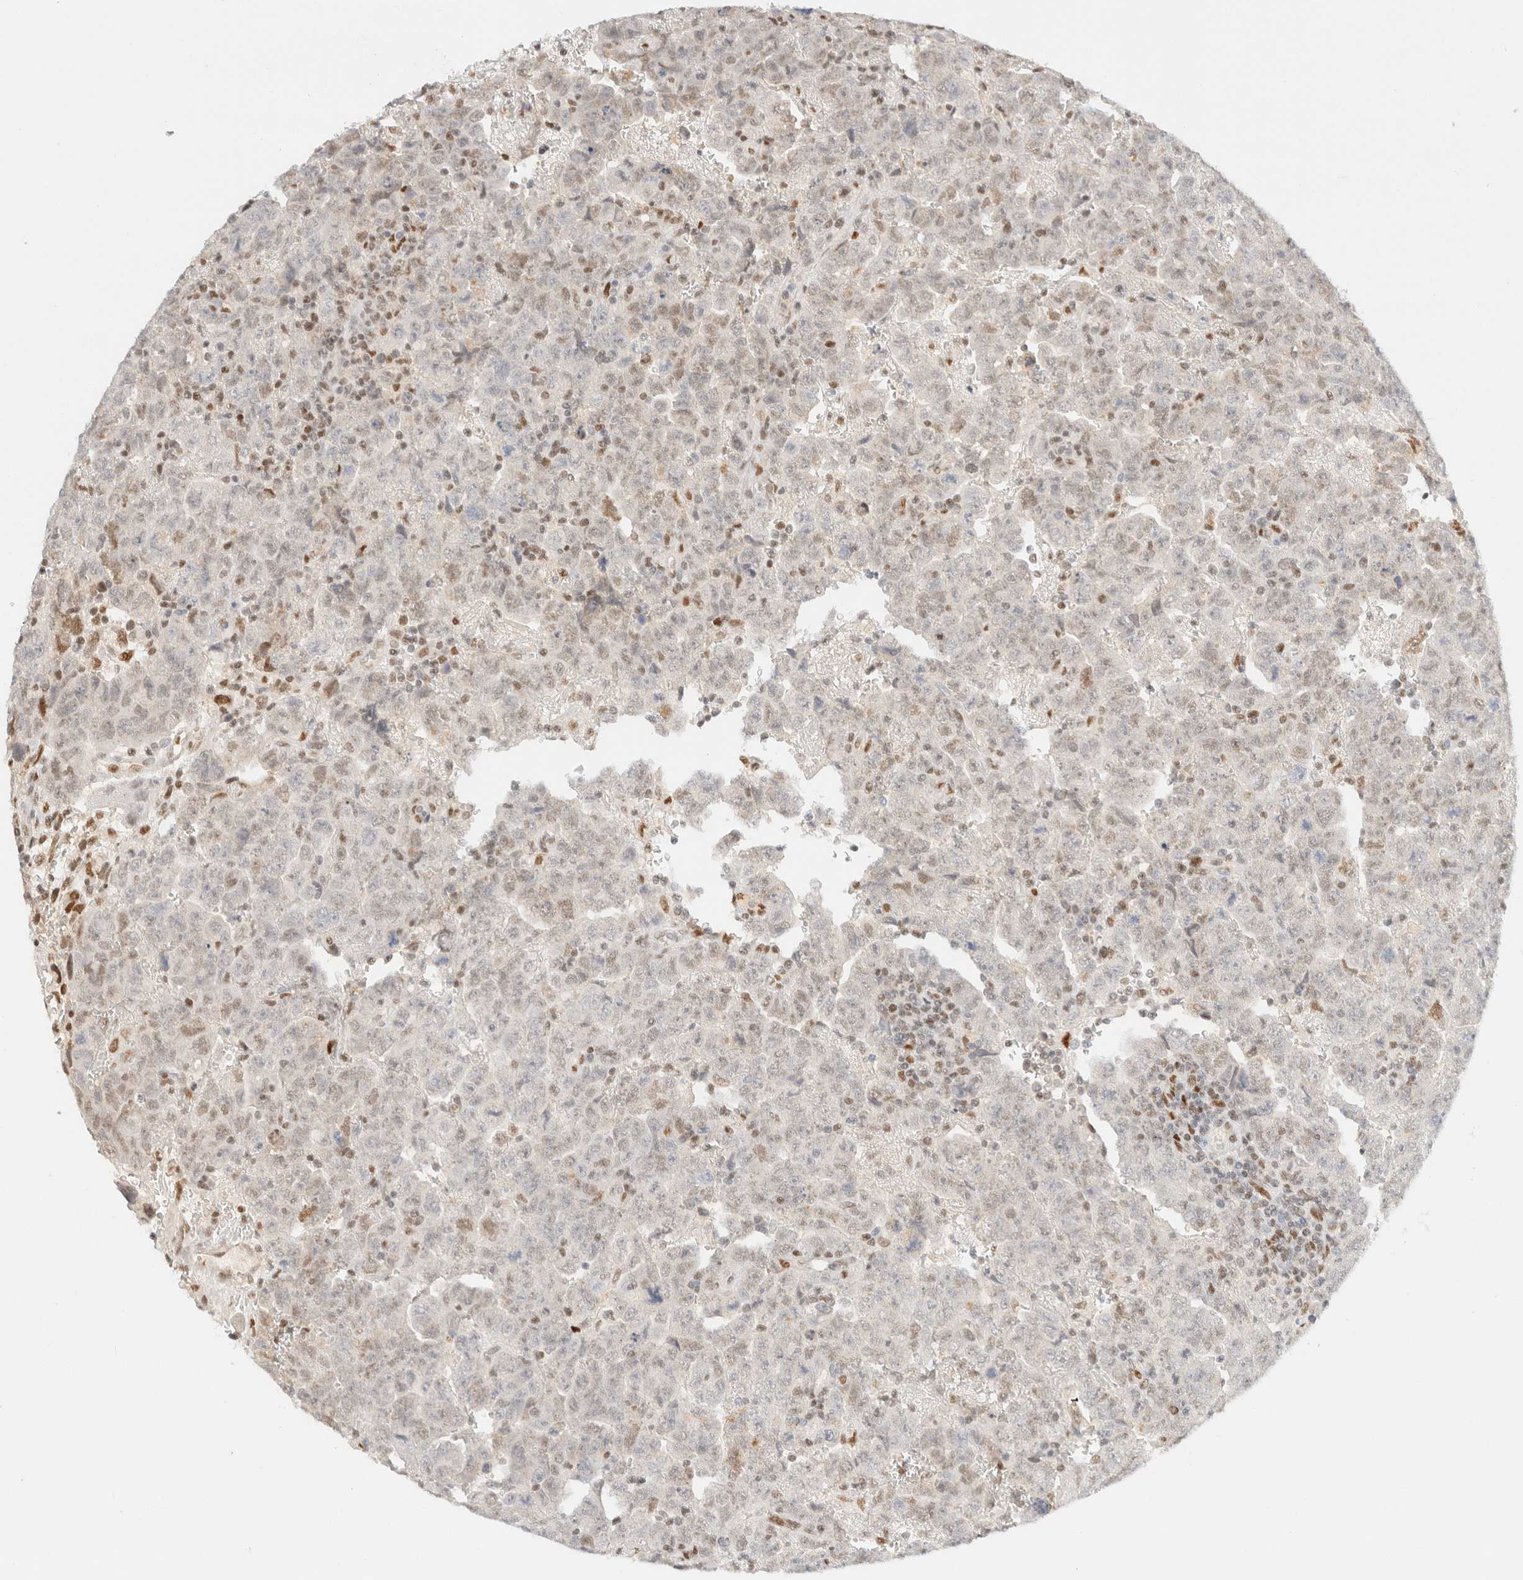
{"staining": {"intensity": "weak", "quantity": "<25%", "location": "nuclear"}, "tissue": "testis cancer", "cell_type": "Tumor cells", "image_type": "cancer", "snomed": [{"axis": "morphology", "description": "Carcinoma, Embryonal, NOS"}, {"axis": "topography", "description": "Testis"}], "caption": "IHC image of human testis cancer (embryonal carcinoma) stained for a protein (brown), which demonstrates no positivity in tumor cells.", "gene": "DDB2", "patient": {"sex": "male", "age": 28}}